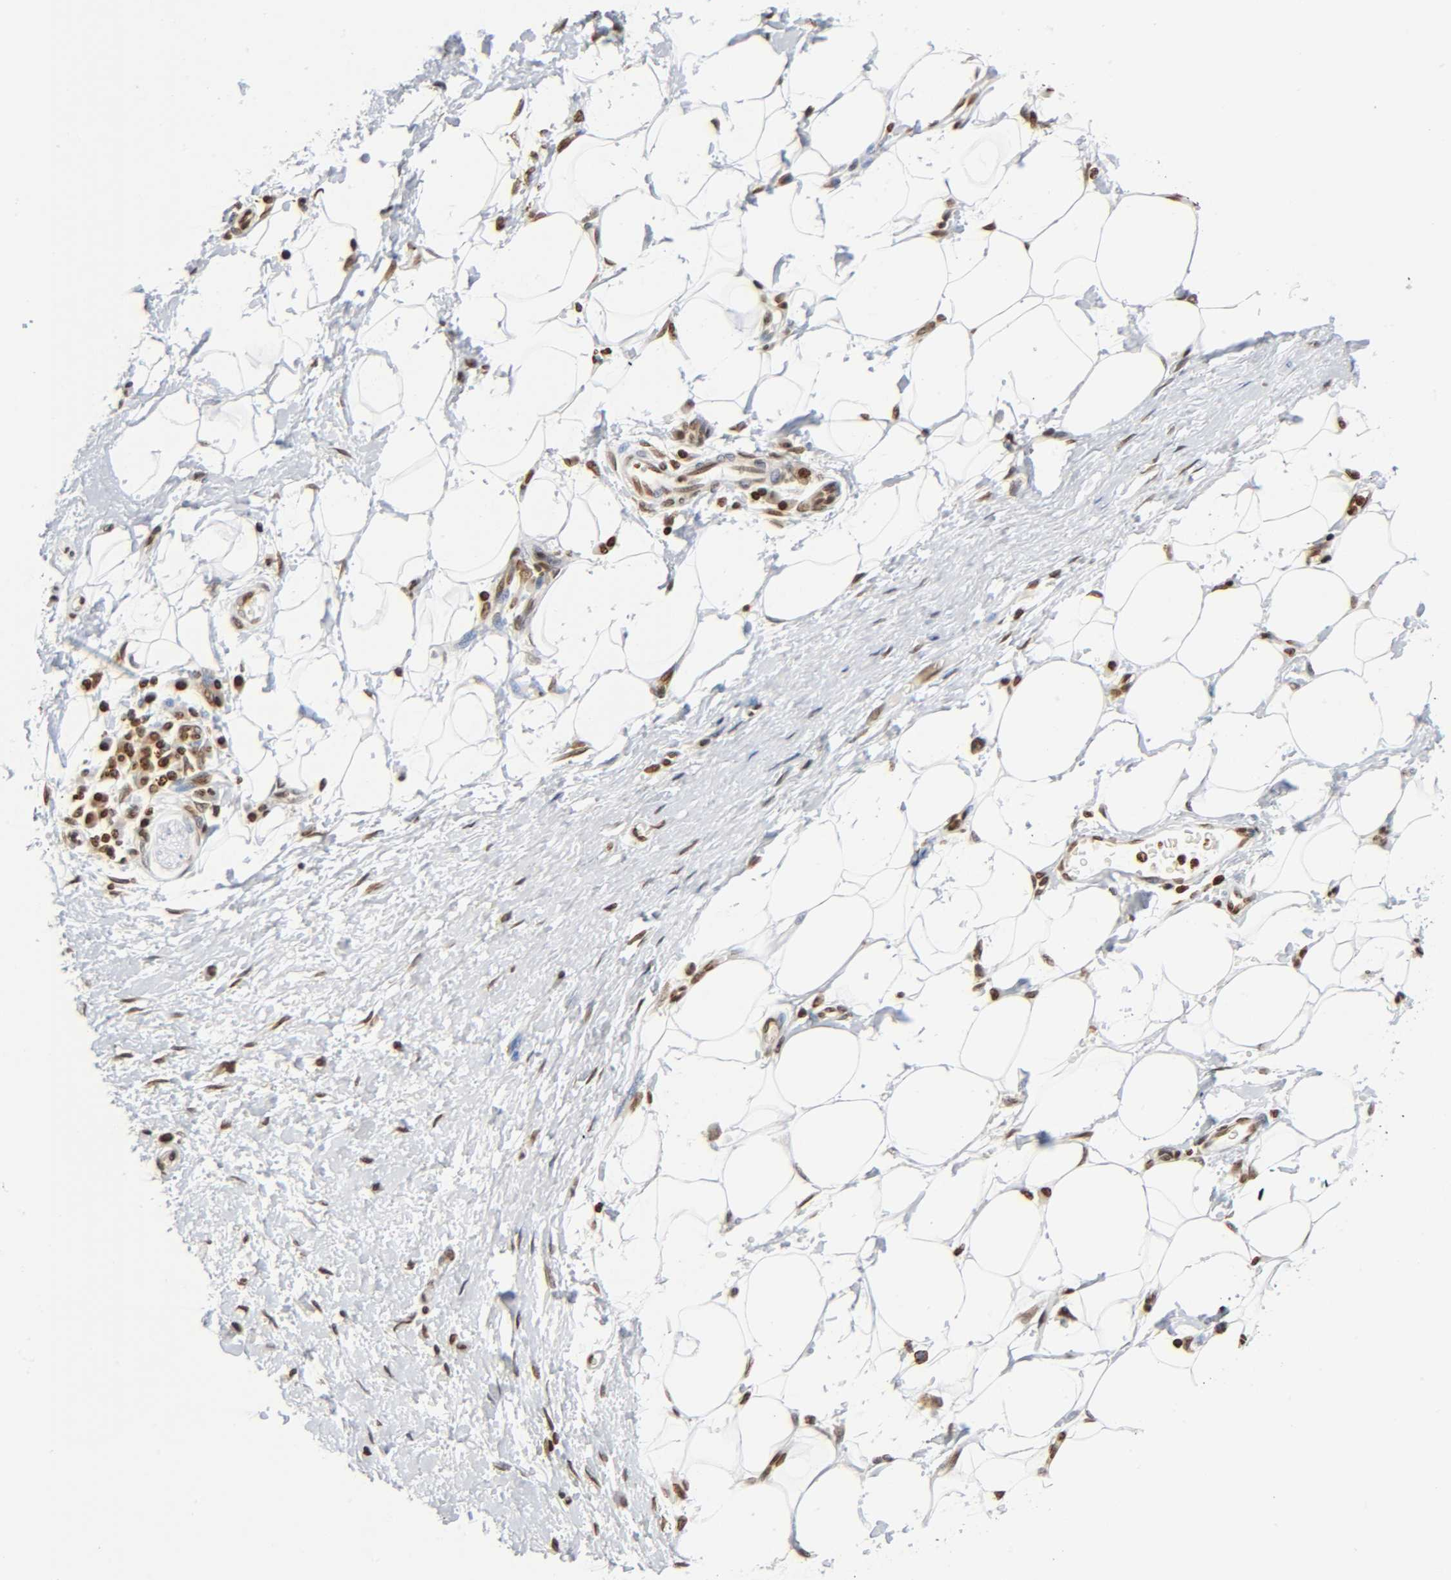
{"staining": {"intensity": "moderate", "quantity": ">75%", "location": "nuclear"}, "tissue": "adipose tissue", "cell_type": "Adipocytes", "image_type": "normal", "snomed": [{"axis": "morphology", "description": "Normal tissue, NOS"}, {"axis": "morphology", "description": "Urothelial carcinoma, High grade"}, {"axis": "topography", "description": "Vascular tissue"}, {"axis": "topography", "description": "Urinary bladder"}], "caption": "Adipose tissue stained with a brown dye shows moderate nuclear positive staining in about >75% of adipocytes.", "gene": "HOXA6", "patient": {"sex": "female", "age": 56}}